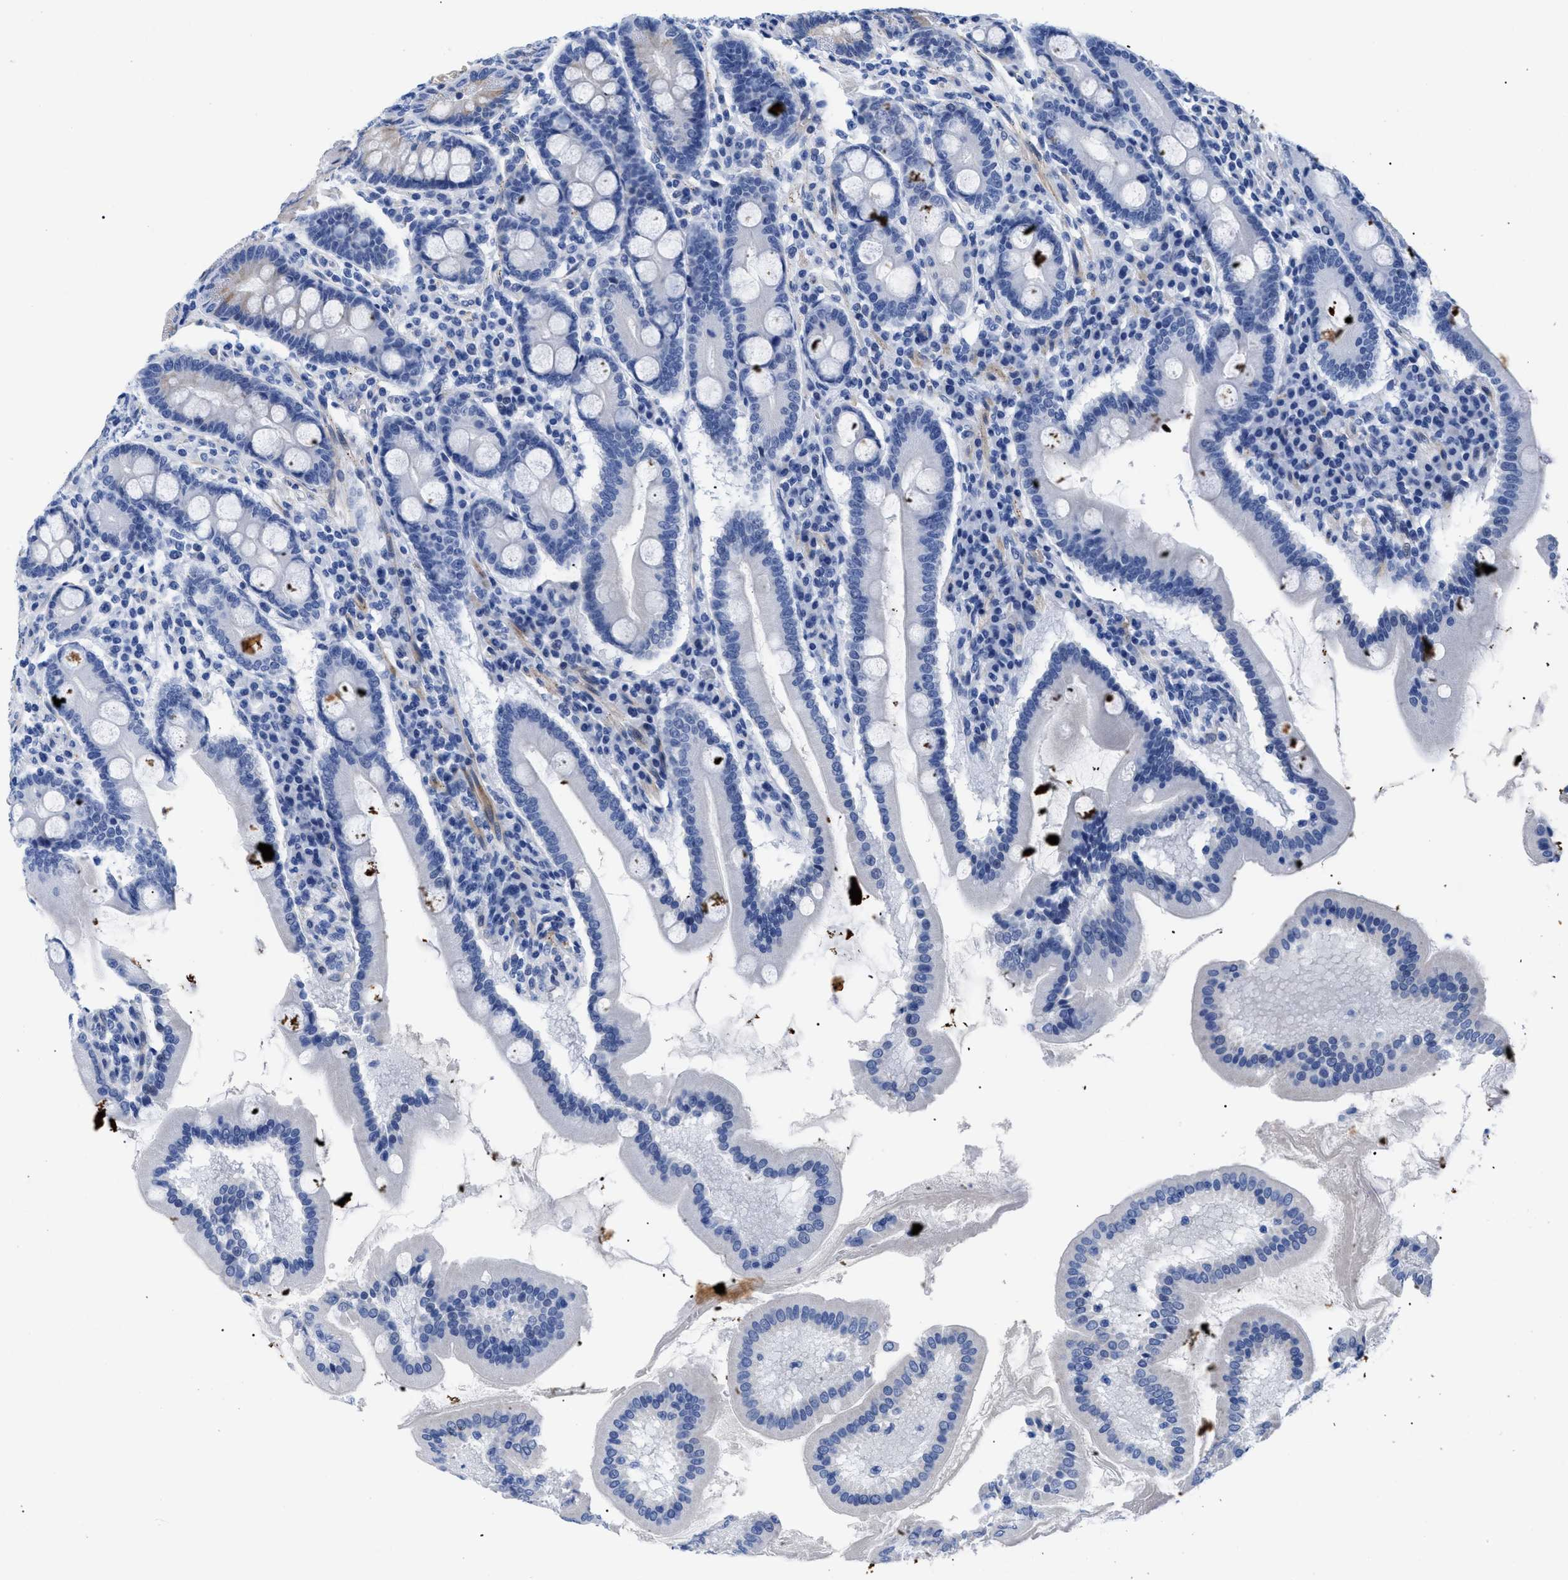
{"staining": {"intensity": "negative", "quantity": "none", "location": "none"}, "tissue": "duodenum", "cell_type": "Glandular cells", "image_type": "normal", "snomed": [{"axis": "morphology", "description": "Normal tissue, NOS"}, {"axis": "topography", "description": "Duodenum"}], "caption": "The IHC photomicrograph has no significant expression in glandular cells of duodenum. (Immunohistochemistry (ihc), brightfield microscopy, high magnification).", "gene": "TMEM68", "patient": {"sex": "male", "age": 50}}